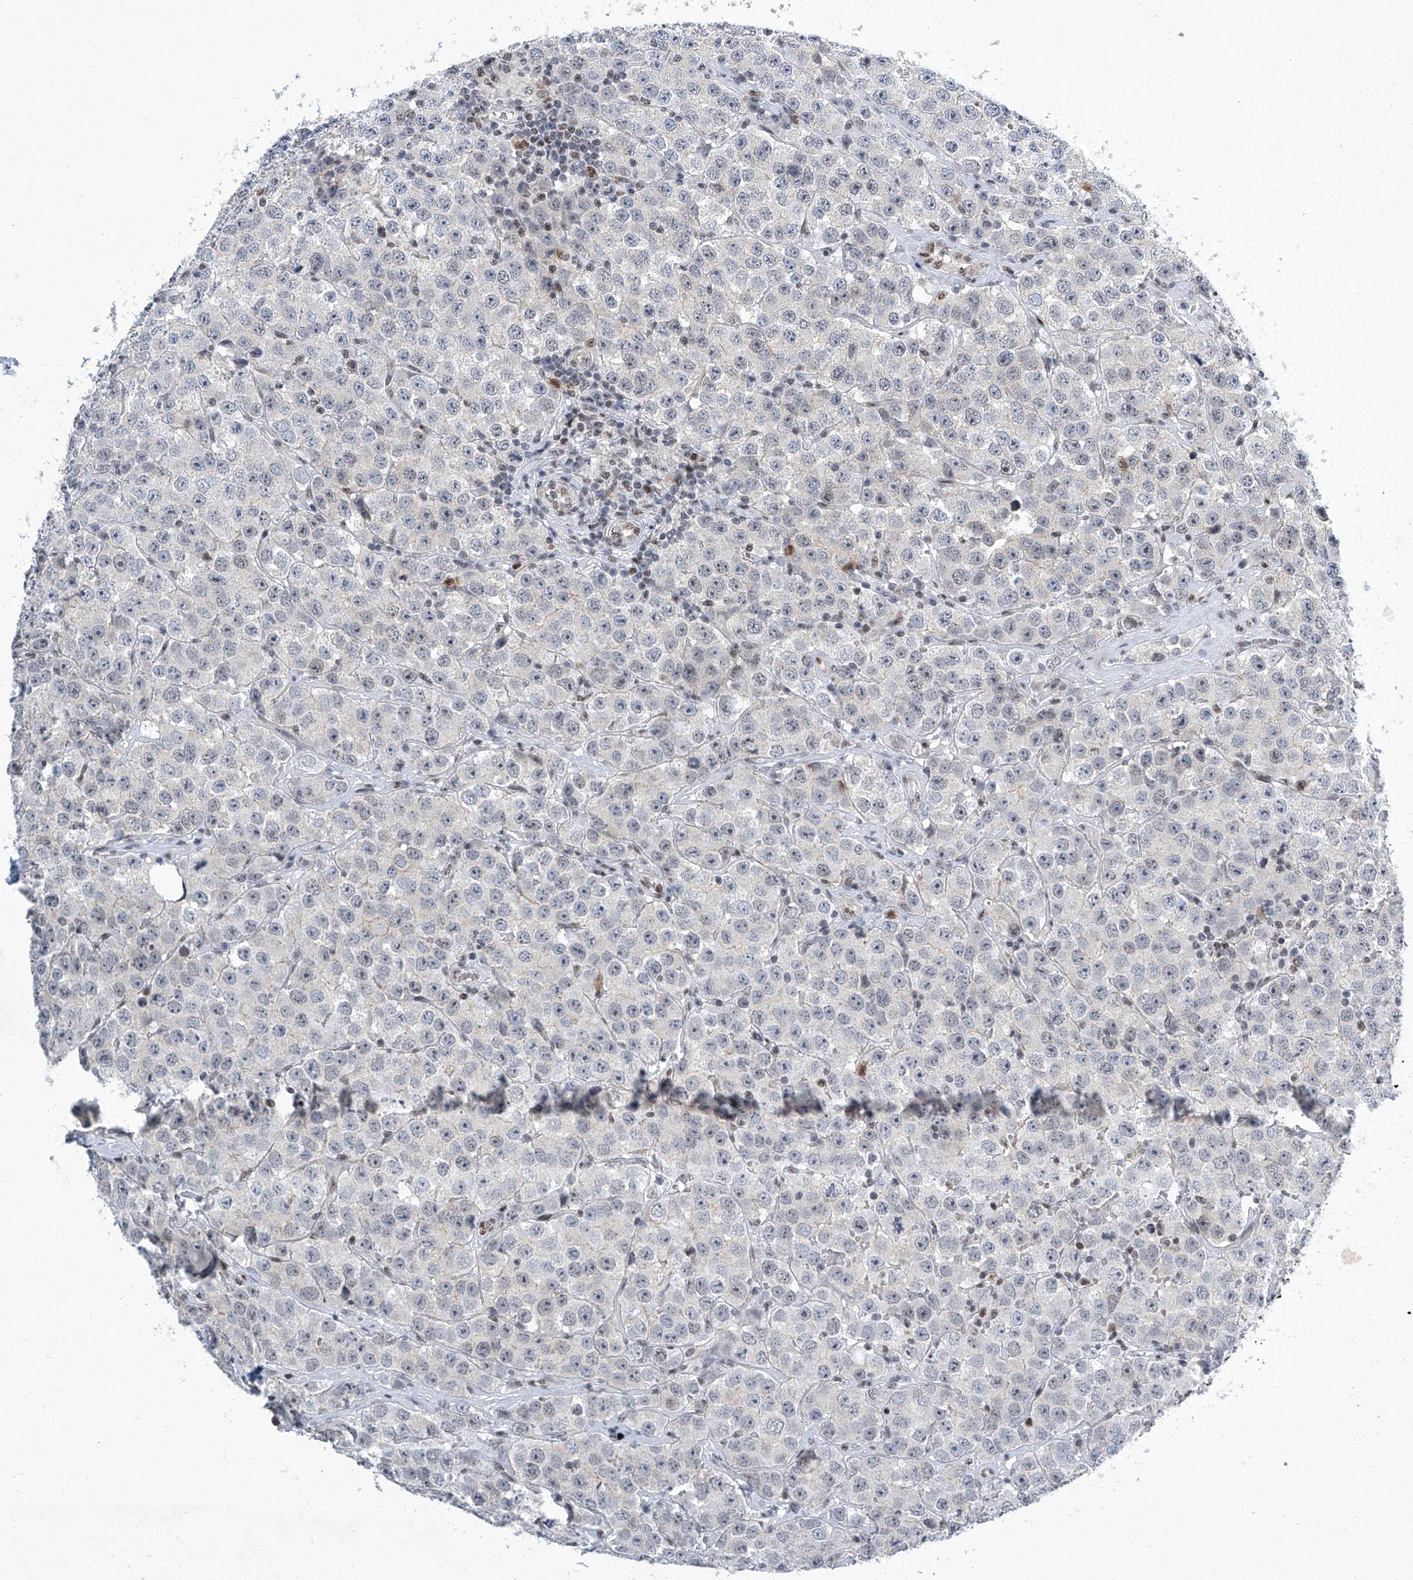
{"staining": {"intensity": "negative", "quantity": "none", "location": "none"}, "tissue": "testis cancer", "cell_type": "Tumor cells", "image_type": "cancer", "snomed": [{"axis": "morphology", "description": "Seminoma, NOS"}, {"axis": "topography", "description": "Testis"}], "caption": "The IHC image has no significant staining in tumor cells of testis seminoma tissue. Nuclei are stained in blue.", "gene": "TFDP1", "patient": {"sex": "male", "age": 28}}